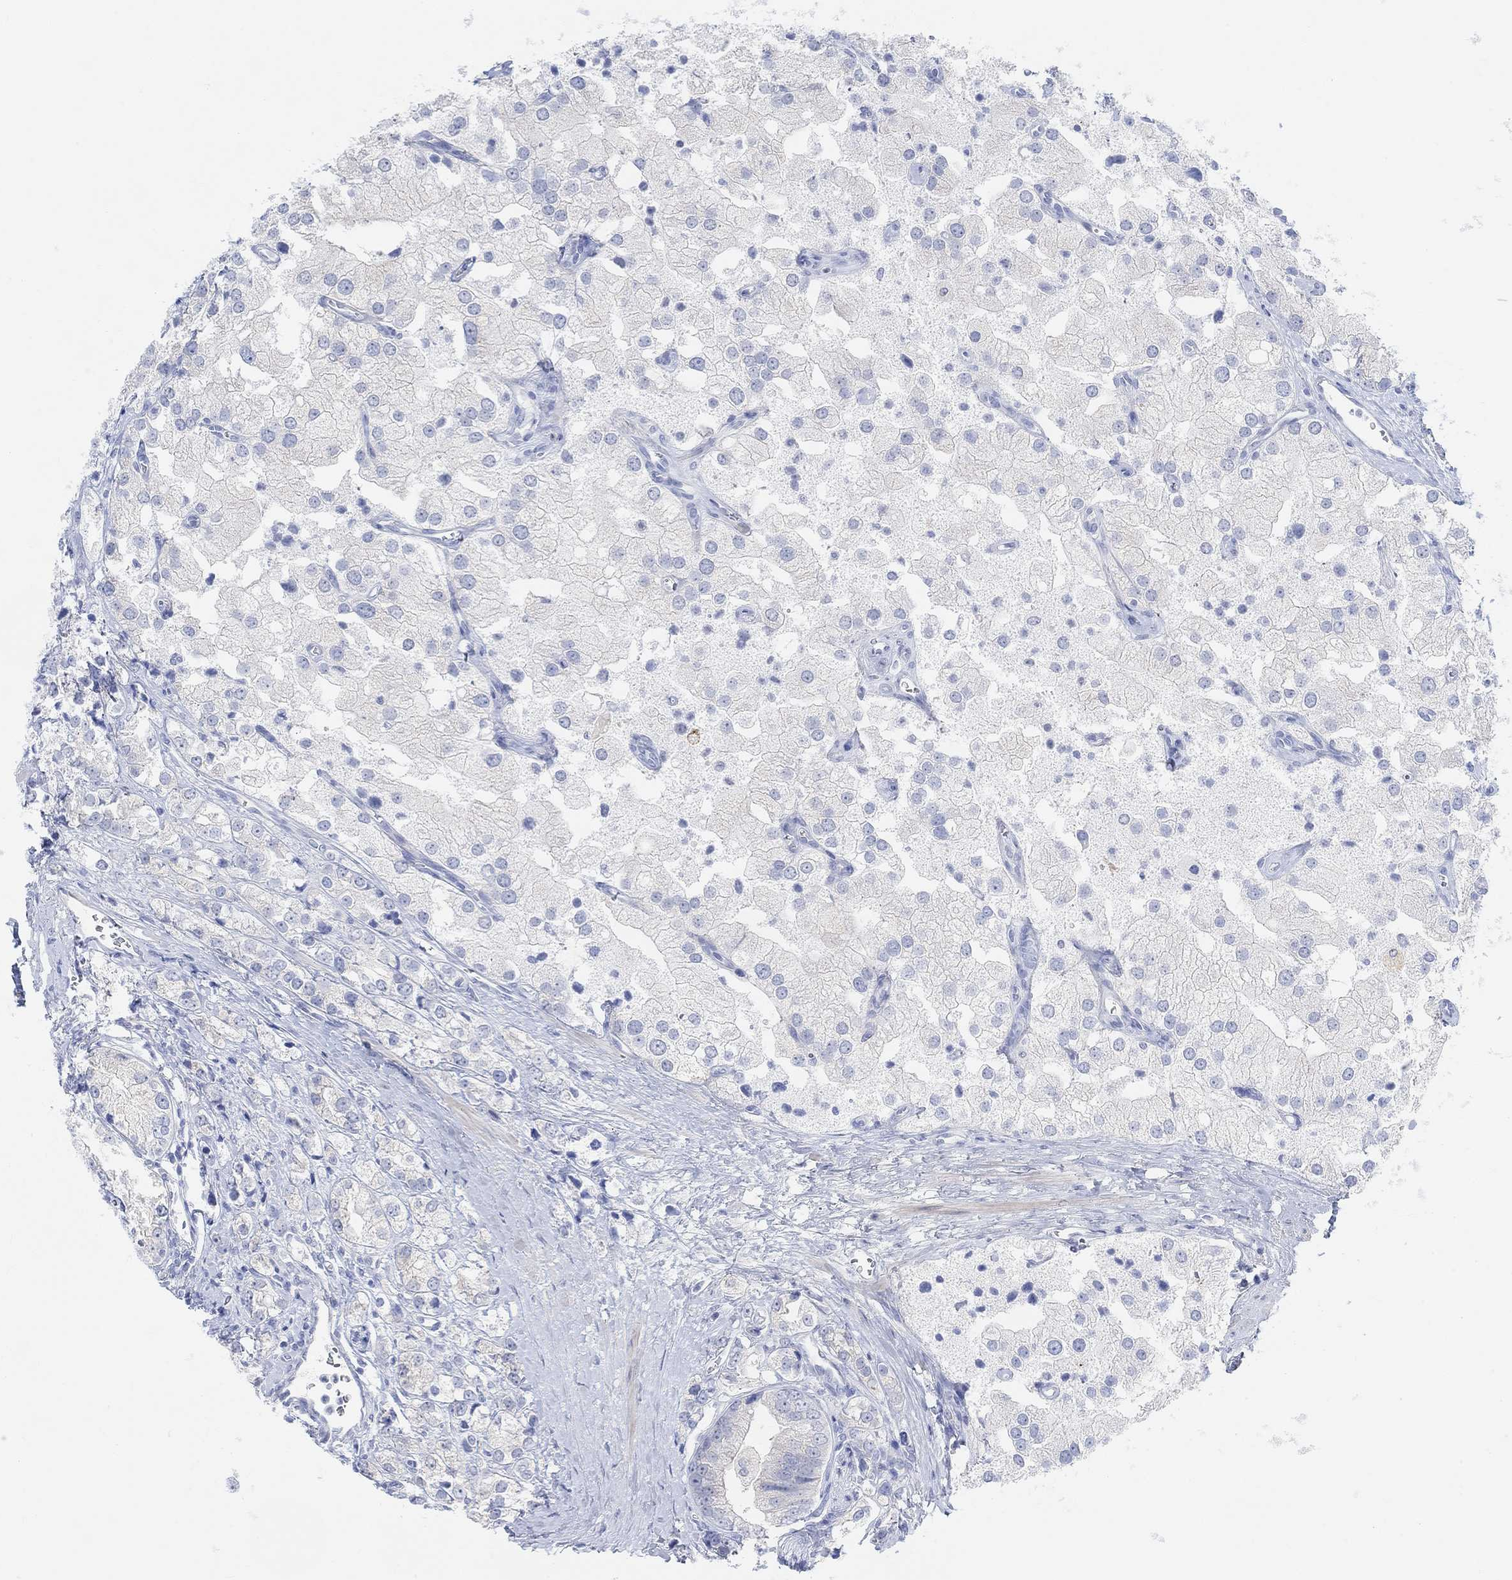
{"staining": {"intensity": "negative", "quantity": "none", "location": "none"}, "tissue": "prostate cancer", "cell_type": "Tumor cells", "image_type": "cancer", "snomed": [{"axis": "morphology", "description": "Adenocarcinoma, NOS"}, {"axis": "topography", "description": "Prostate and seminal vesicle, NOS"}, {"axis": "topography", "description": "Prostate"}], "caption": "Prostate cancer (adenocarcinoma) was stained to show a protein in brown. There is no significant expression in tumor cells.", "gene": "ENO4", "patient": {"sex": "male", "age": 79}}